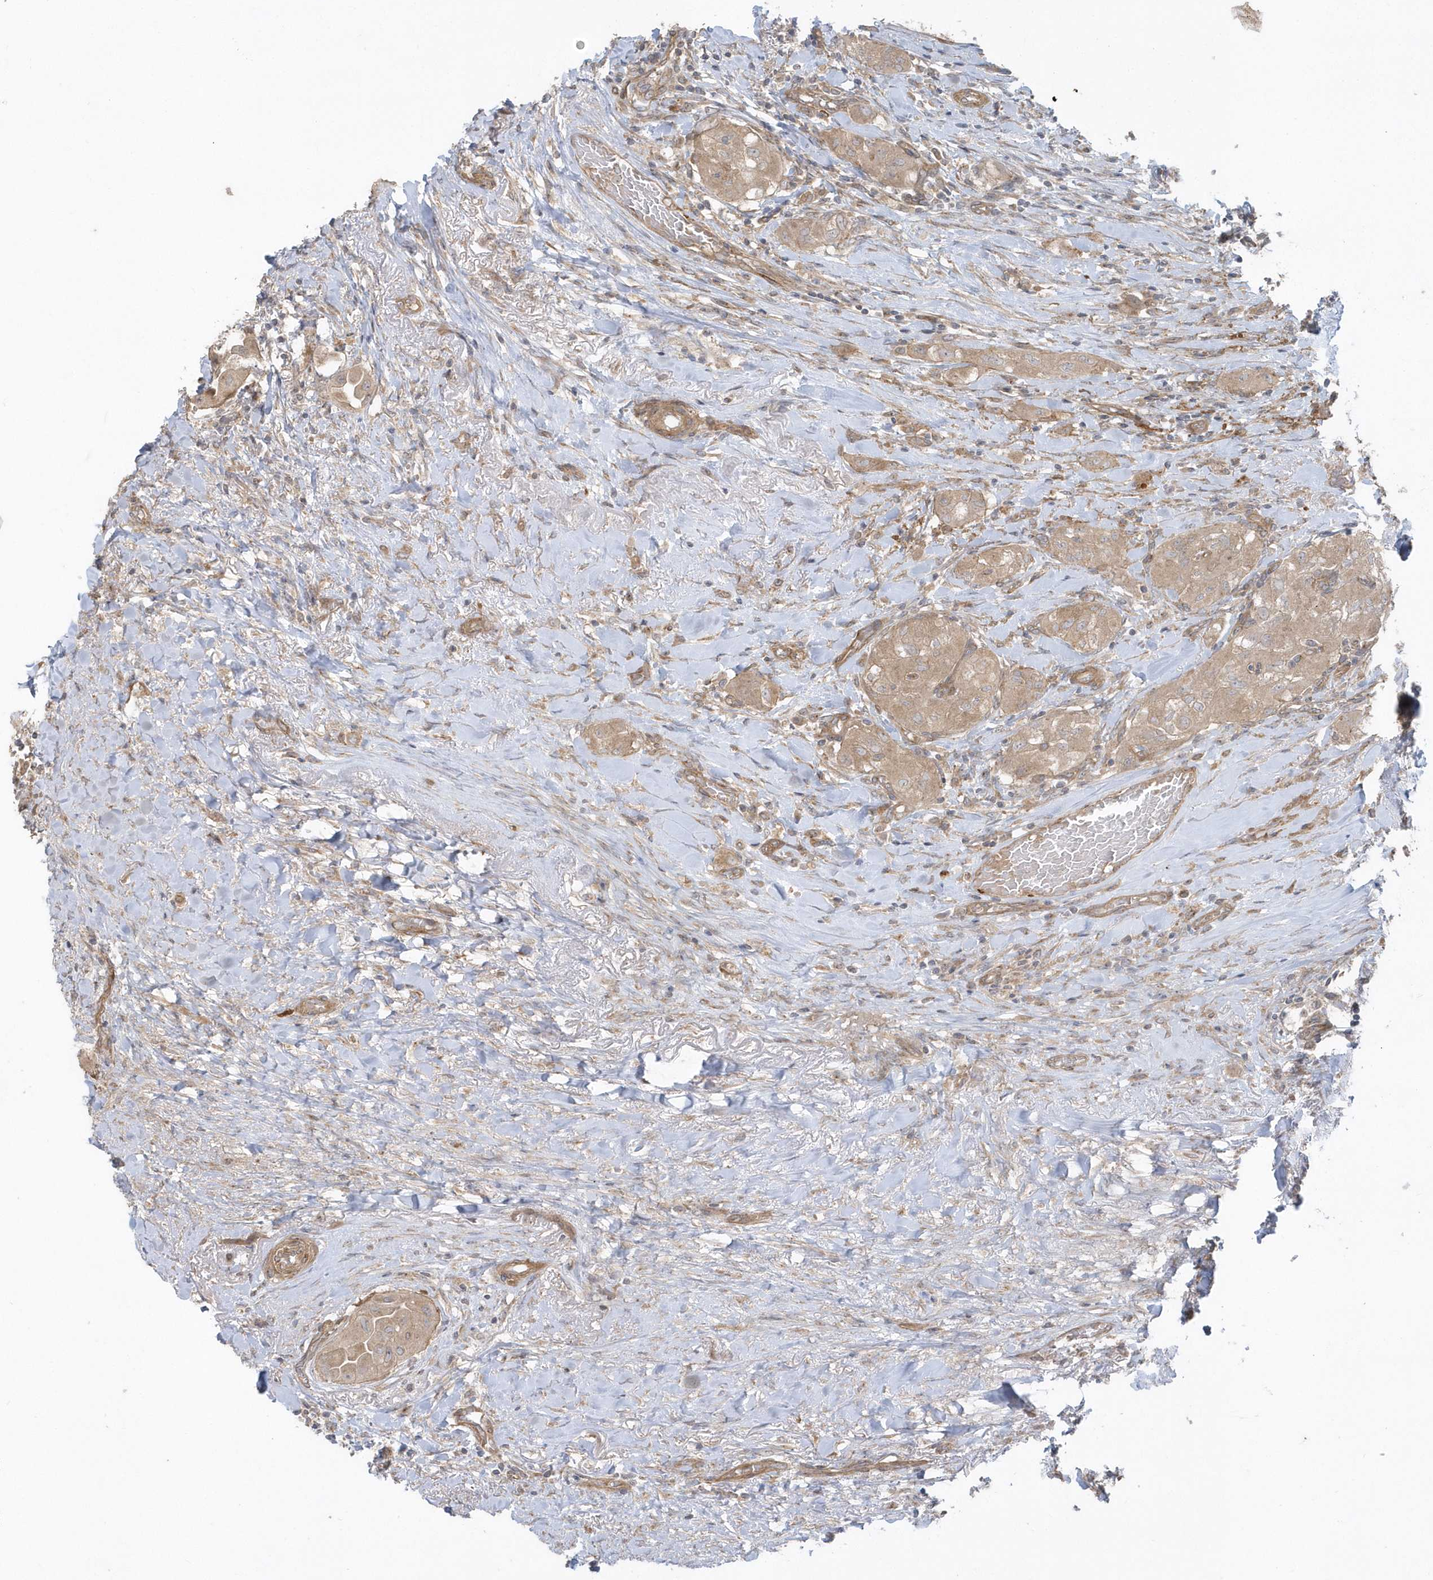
{"staining": {"intensity": "weak", "quantity": ">75%", "location": "cytoplasmic/membranous"}, "tissue": "thyroid cancer", "cell_type": "Tumor cells", "image_type": "cancer", "snomed": [{"axis": "morphology", "description": "Papillary adenocarcinoma, NOS"}, {"axis": "topography", "description": "Thyroid gland"}], "caption": "Thyroid papillary adenocarcinoma stained with immunohistochemistry exhibits weak cytoplasmic/membranous expression in approximately >75% of tumor cells. (Brightfield microscopy of DAB IHC at high magnification).", "gene": "ACTR1A", "patient": {"sex": "female", "age": 59}}